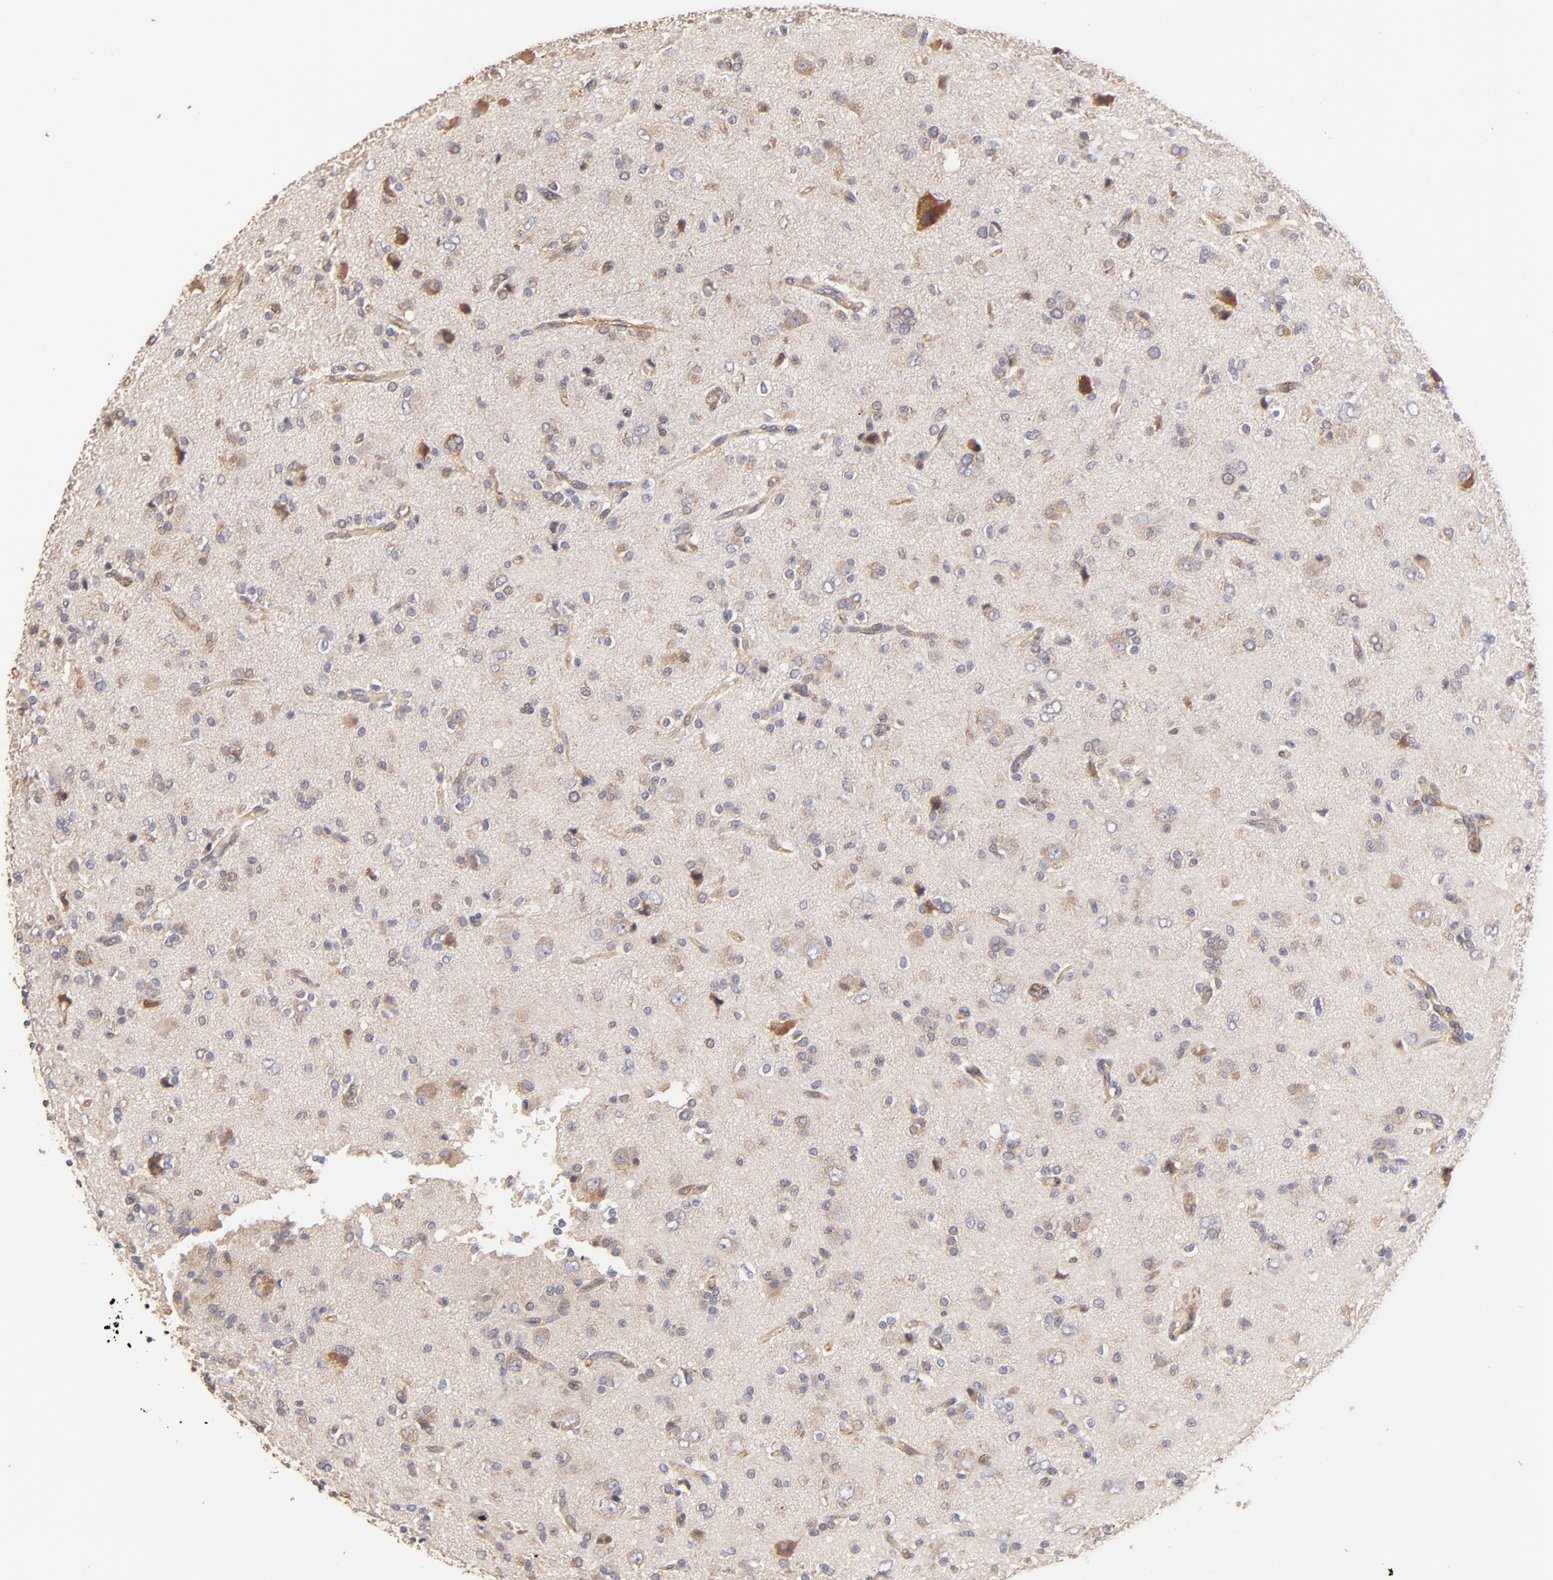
{"staining": {"intensity": "weak", "quantity": "25%-75%", "location": "cytoplasmic/membranous"}, "tissue": "glioma", "cell_type": "Tumor cells", "image_type": "cancer", "snomed": [{"axis": "morphology", "description": "Glioma, malignant, High grade"}, {"axis": "topography", "description": "Brain"}], "caption": "Tumor cells show low levels of weak cytoplasmic/membranous staining in about 25%-75% of cells in glioma. Immunohistochemistry stains the protein in brown and the nuclei are stained blue.", "gene": "TNFAIP3", "patient": {"sex": "male", "age": 47}}